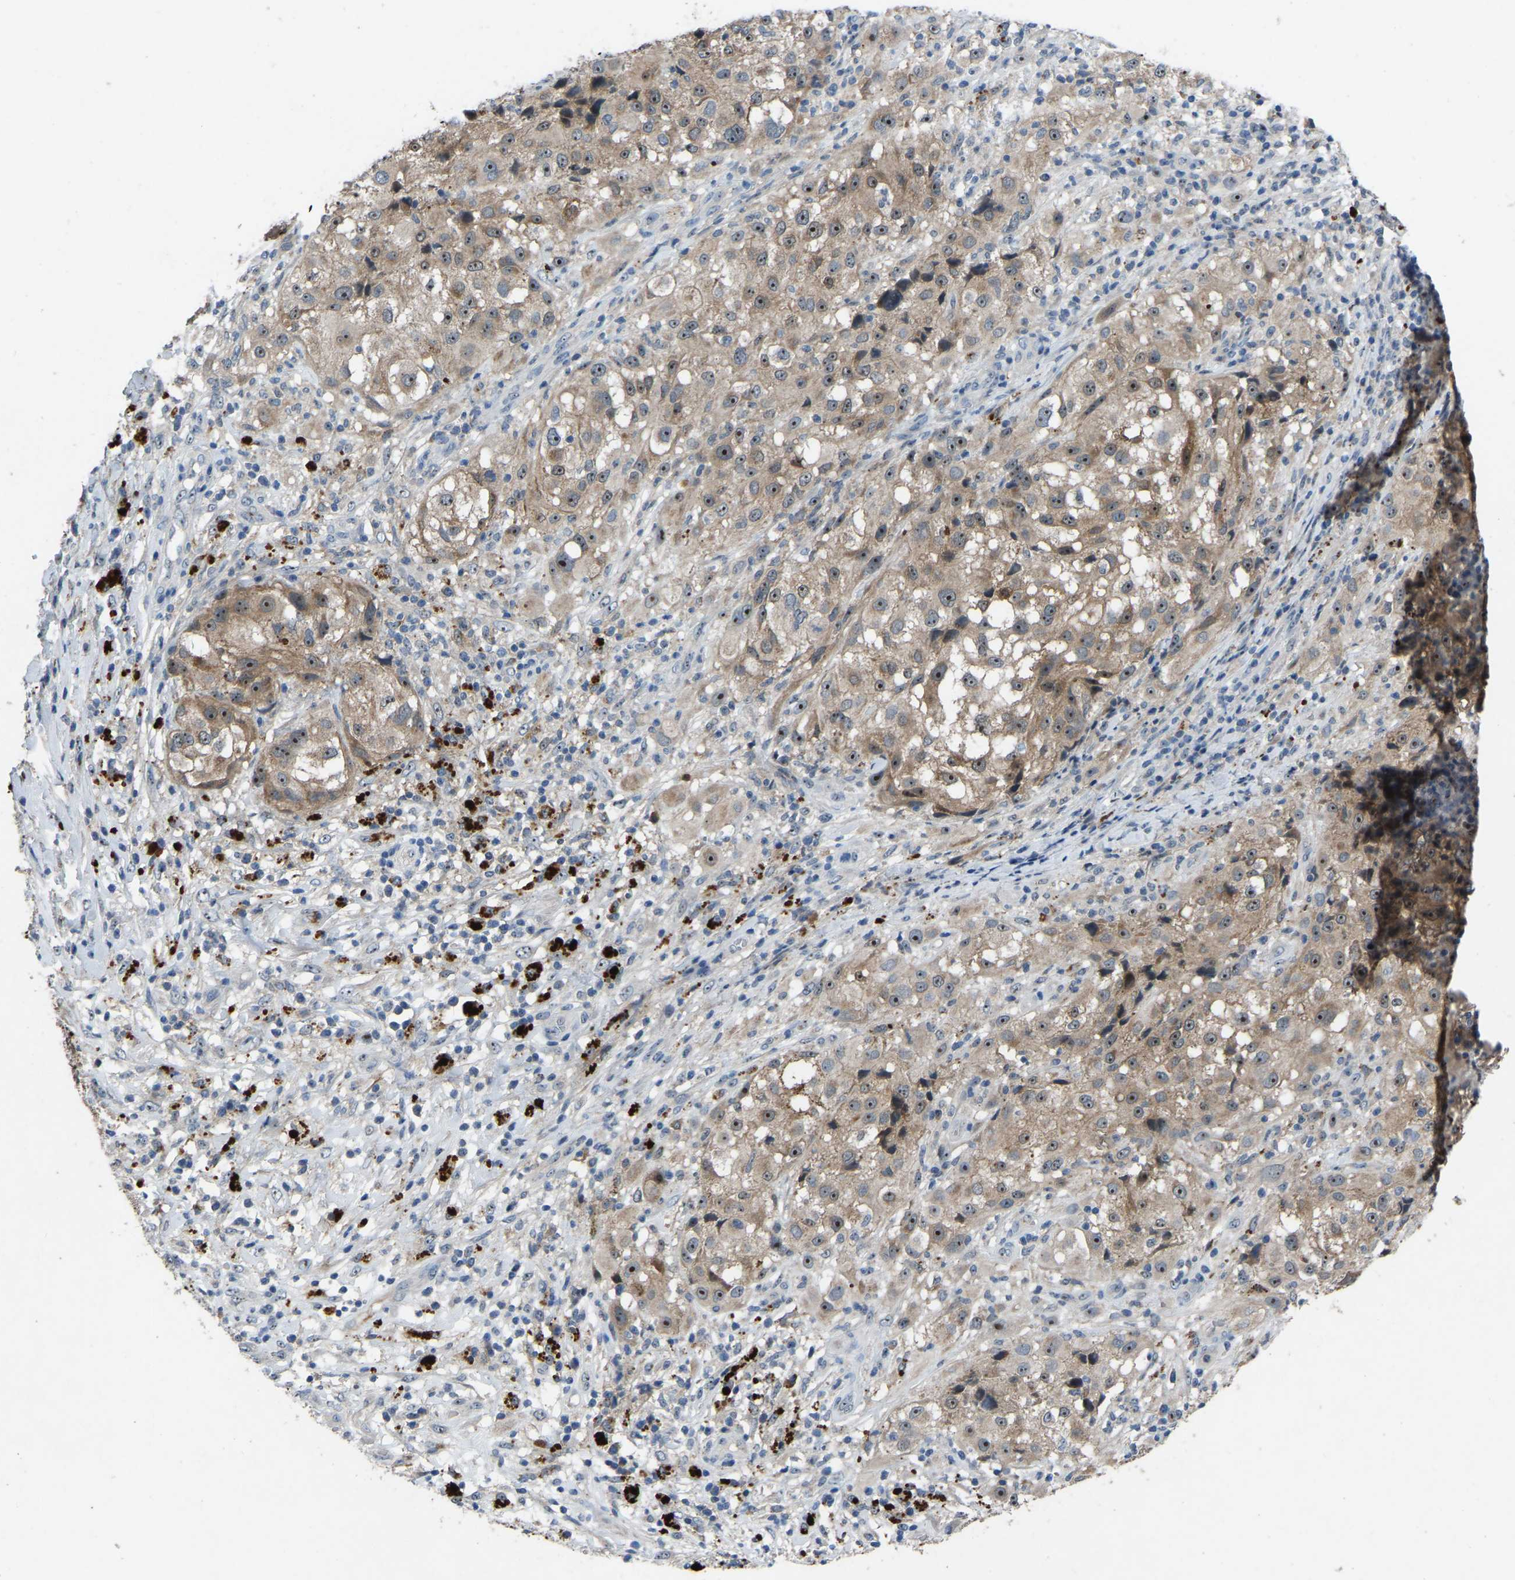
{"staining": {"intensity": "moderate", "quantity": ">75%", "location": "cytoplasmic/membranous,nuclear"}, "tissue": "melanoma", "cell_type": "Tumor cells", "image_type": "cancer", "snomed": [{"axis": "morphology", "description": "Necrosis, NOS"}, {"axis": "morphology", "description": "Malignant melanoma, NOS"}, {"axis": "topography", "description": "Skin"}], "caption": "Melanoma stained for a protein reveals moderate cytoplasmic/membranous and nuclear positivity in tumor cells.", "gene": "FHIT", "patient": {"sex": "female", "age": 87}}